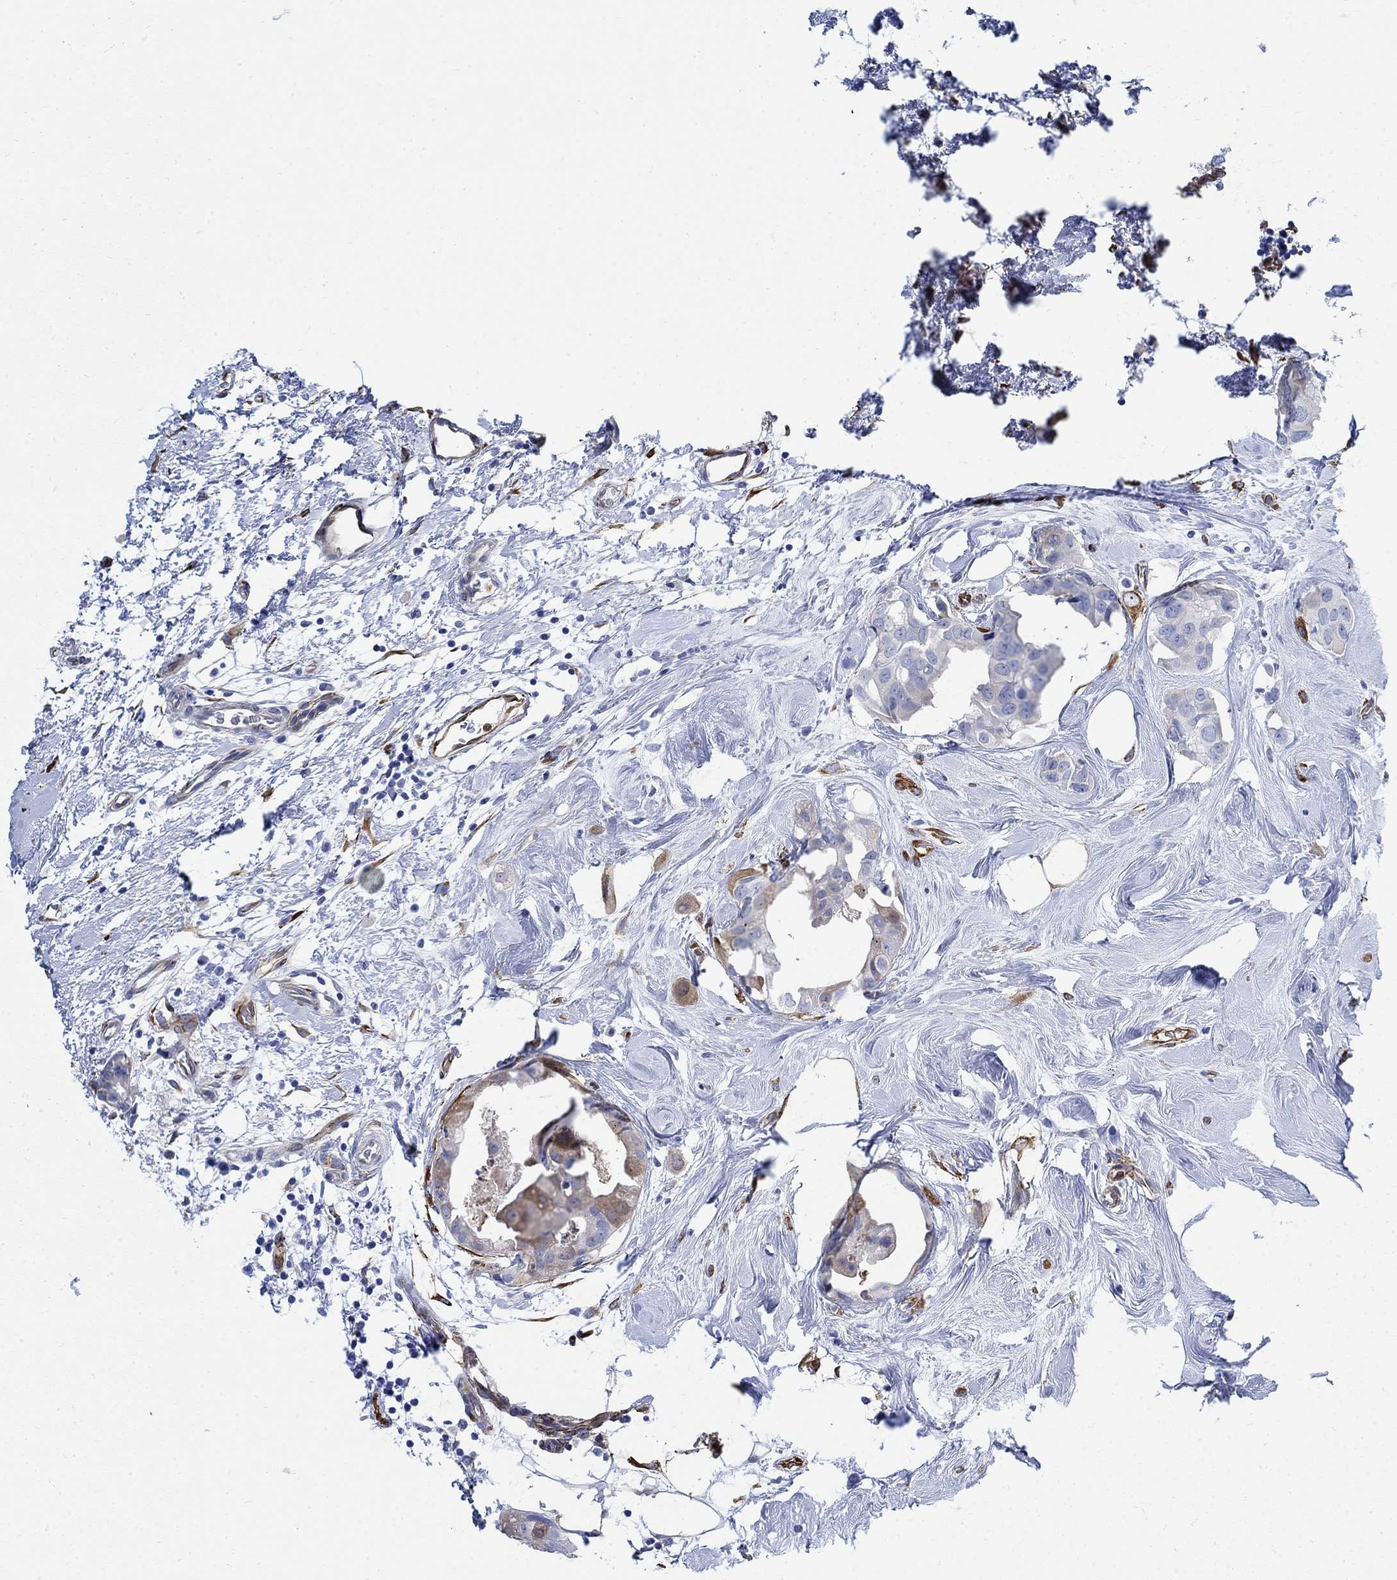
{"staining": {"intensity": "moderate", "quantity": "<25%", "location": "cytoplasmic/membranous"}, "tissue": "breast cancer", "cell_type": "Tumor cells", "image_type": "cancer", "snomed": [{"axis": "morphology", "description": "Normal tissue, NOS"}, {"axis": "morphology", "description": "Duct carcinoma"}, {"axis": "topography", "description": "Breast"}], "caption": "A micrograph of human breast cancer (infiltrating ductal carcinoma) stained for a protein demonstrates moderate cytoplasmic/membranous brown staining in tumor cells.", "gene": "TGM2", "patient": {"sex": "female", "age": 40}}